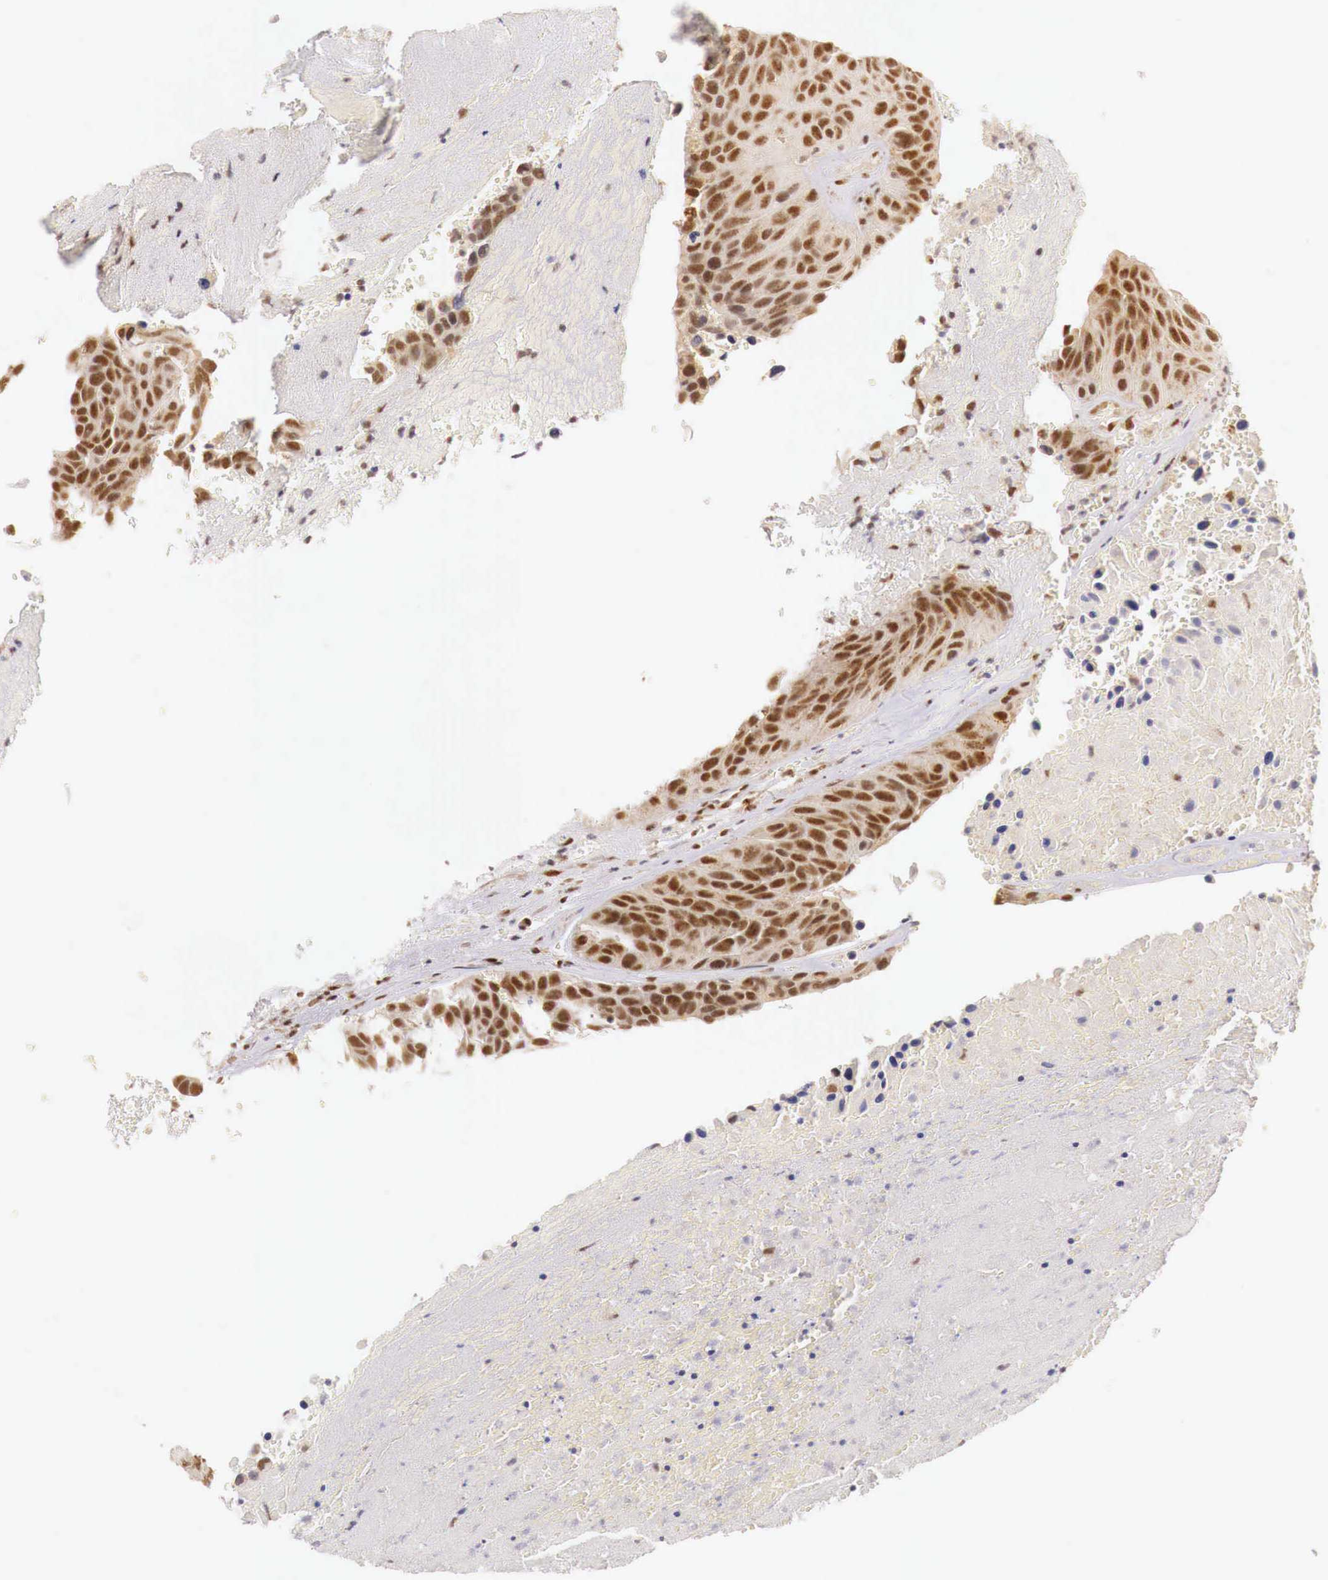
{"staining": {"intensity": "moderate", "quantity": ">75%", "location": "cytoplasmic/membranous,nuclear"}, "tissue": "urothelial cancer", "cell_type": "Tumor cells", "image_type": "cancer", "snomed": [{"axis": "morphology", "description": "Urothelial carcinoma, High grade"}, {"axis": "topography", "description": "Urinary bladder"}], "caption": "DAB (3,3'-diaminobenzidine) immunohistochemical staining of human high-grade urothelial carcinoma shows moderate cytoplasmic/membranous and nuclear protein expression in approximately >75% of tumor cells.", "gene": "GPKOW", "patient": {"sex": "male", "age": 66}}